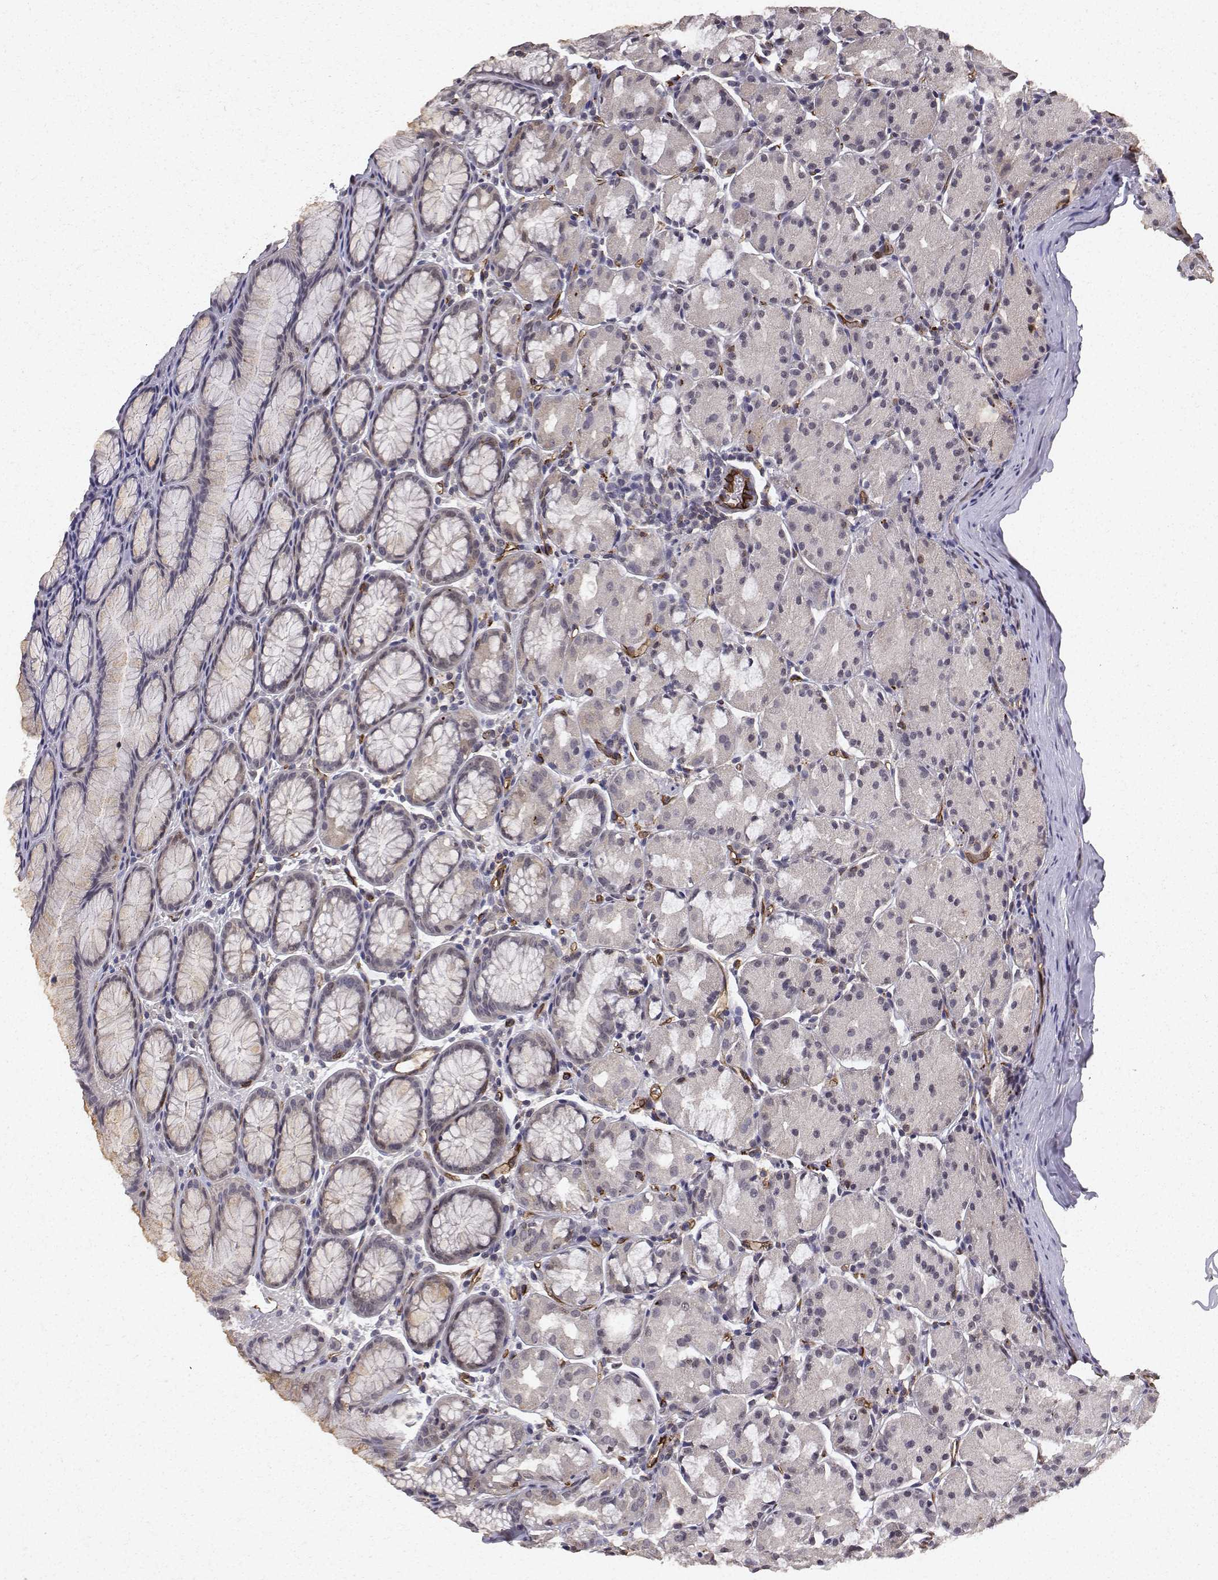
{"staining": {"intensity": "negative", "quantity": "none", "location": "none"}, "tissue": "stomach", "cell_type": "Glandular cells", "image_type": "normal", "snomed": [{"axis": "morphology", "description": "Normal tissue, NOS"}, {"axis": "topography", "description": "Stomach, upper"}], "caption": "Immunohistochemistry (IHC) histopathology image of unremarkable stomach stained for a protein (brown), which exhibits no expression in glandular cells.", "gene": "PTPRG", "patient": {"sex": "male", "age": 47}}